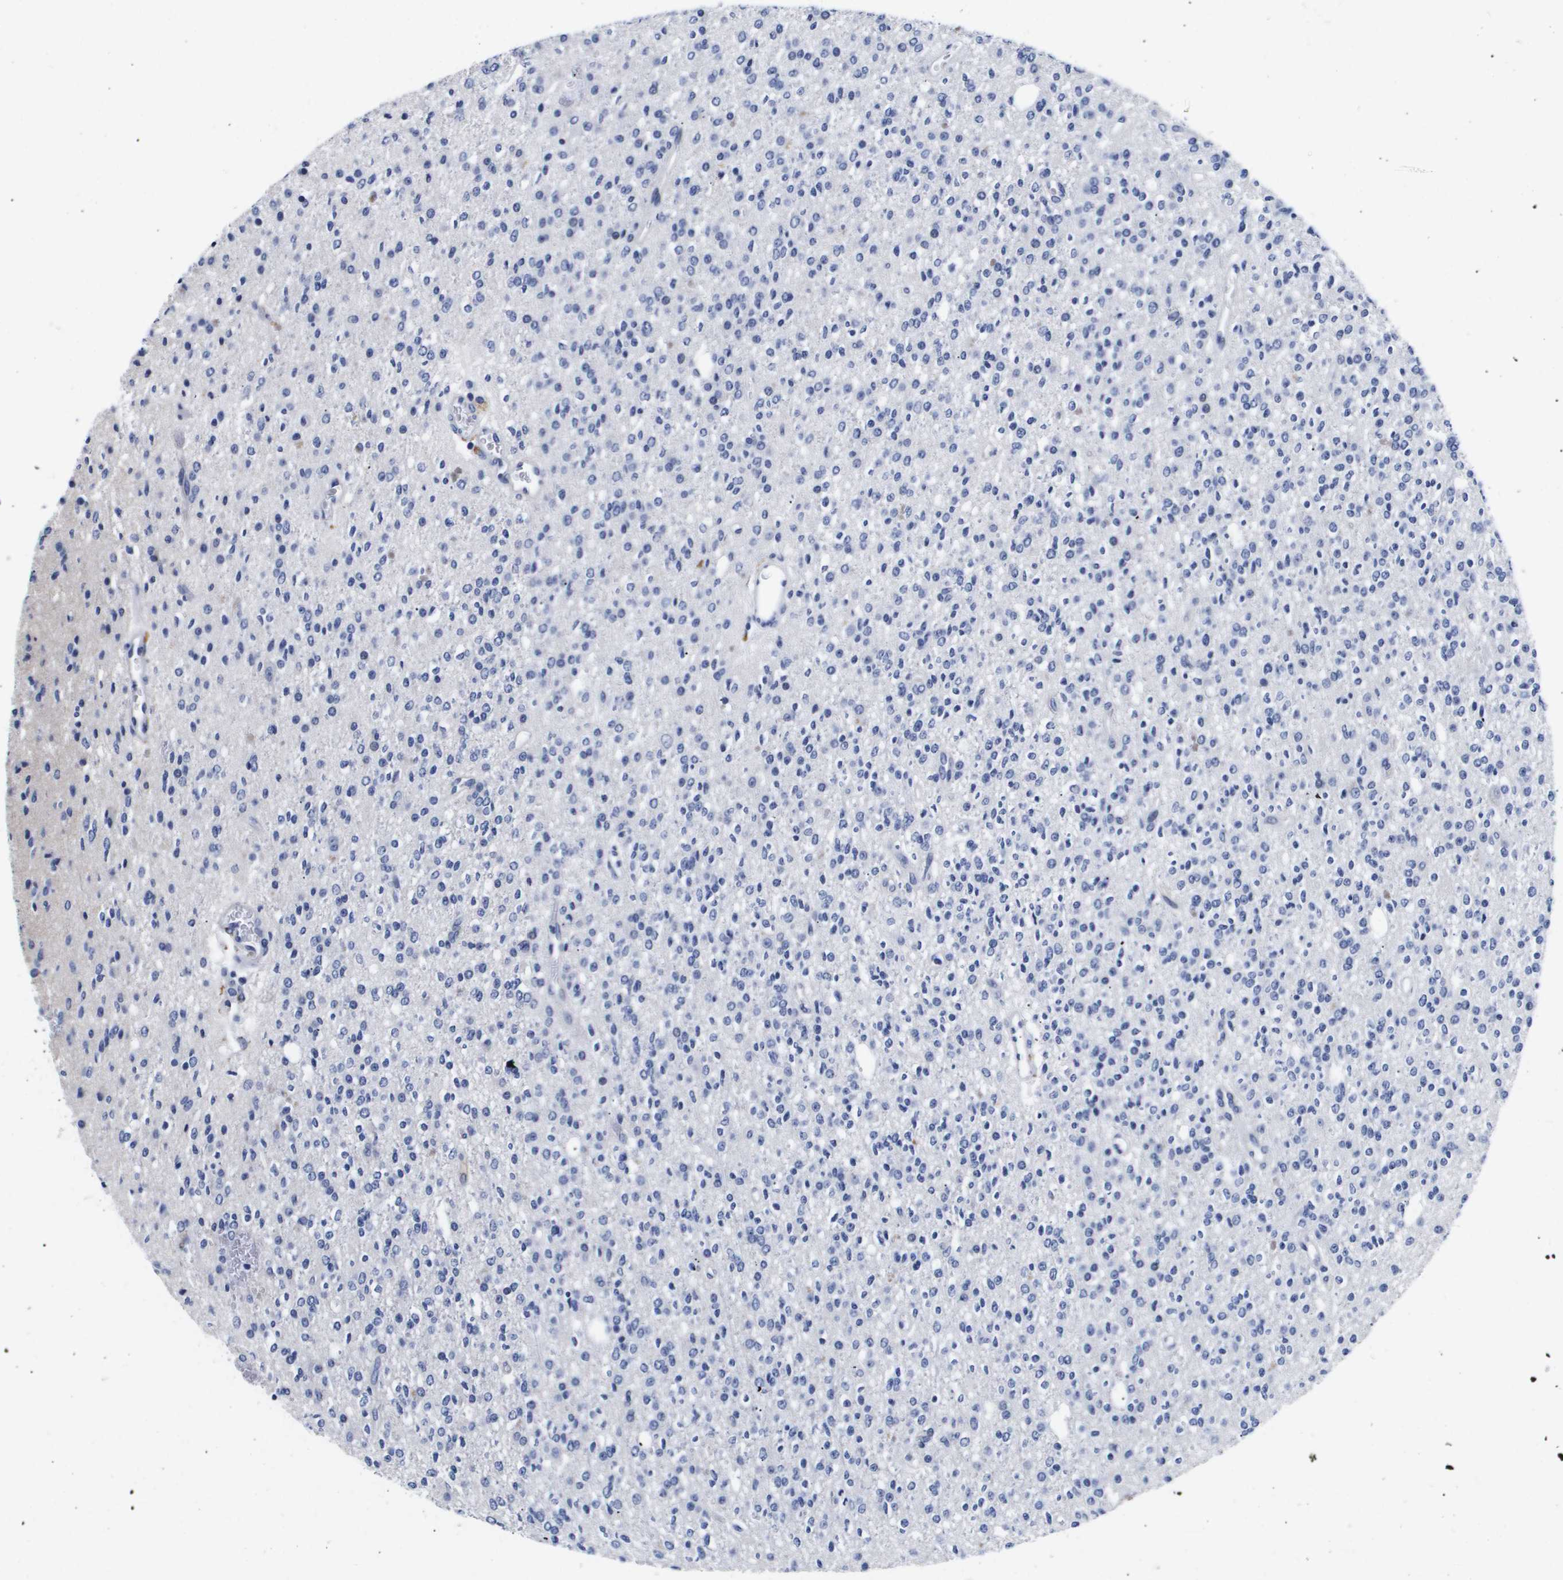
{"staining": {"intensity": "negative", "quantity": "none", "location": "none"}, "tissue": "glioma", "cell_type": "Tumor cells", "image_type": "cancer", "snomed": [{"axis": "morphology", "description": "Glioma, malignant, High grade"}, {"axis": "topography", "description": "Brain"}], "caption": "Immunohistochemistry of human malignant glioma (high-grade) exhibits no staining in tumor cells.", "gene": "ATP6V0A4", "patient": {"sex": "male", "age": 34}}